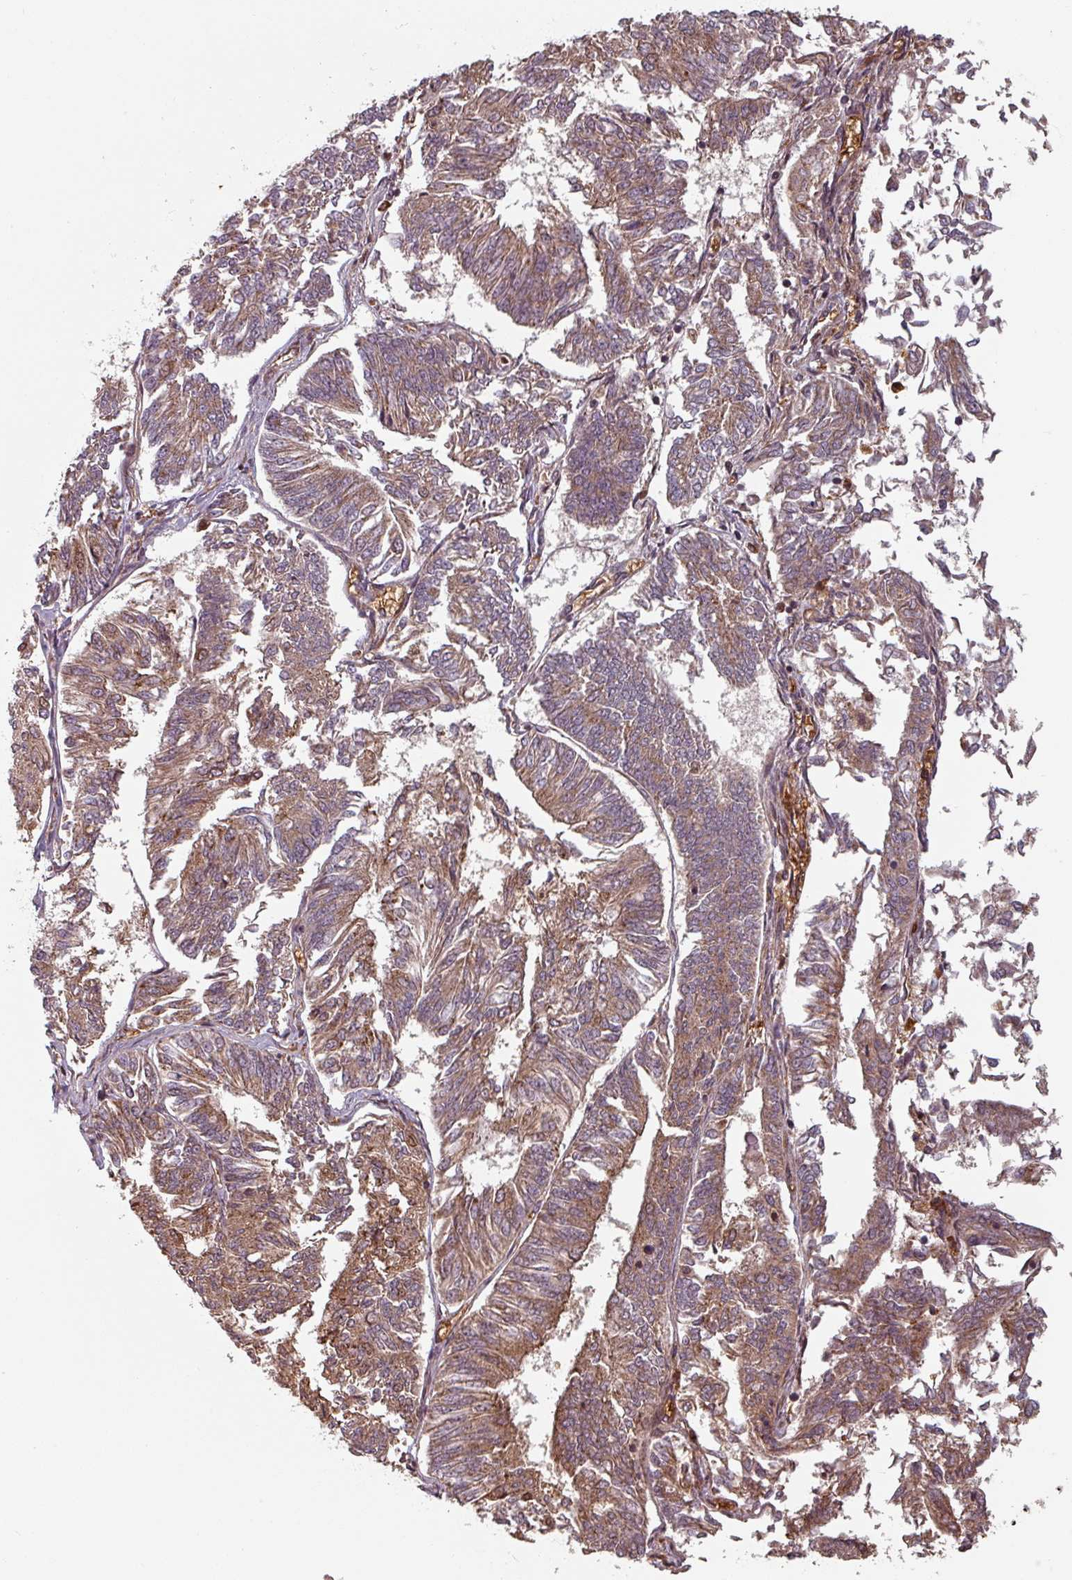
{"staining": {"intensity": "moderate", "quantity": ">75%", "location": "cytoplasmic/membranous"}, "tissue": "endometrial cancer", "cell_type": "Tumor cells", "image_type": "cancer", "snomed": [{"axis": "morphology", "description": "Adenocarcinoma, NOS"}, {"axis": "topography", "description": "Endometrium"}], "caption": "Immunohistochemistry staining of endometrial cancer, which reveals medium levels of moderate cytoplasmic/membranous expression in approximately >75% of tumor cells indicating moderate cytoplasmic/membranous protein positivity. The staining was performed using DAB (3,3'-diaminobenzidine) (brown) for protein detection and nuclei were counterstained in hematoxylin (blue).", "gene": "EID1", "patient": {"sex": "female", "age": 58}}